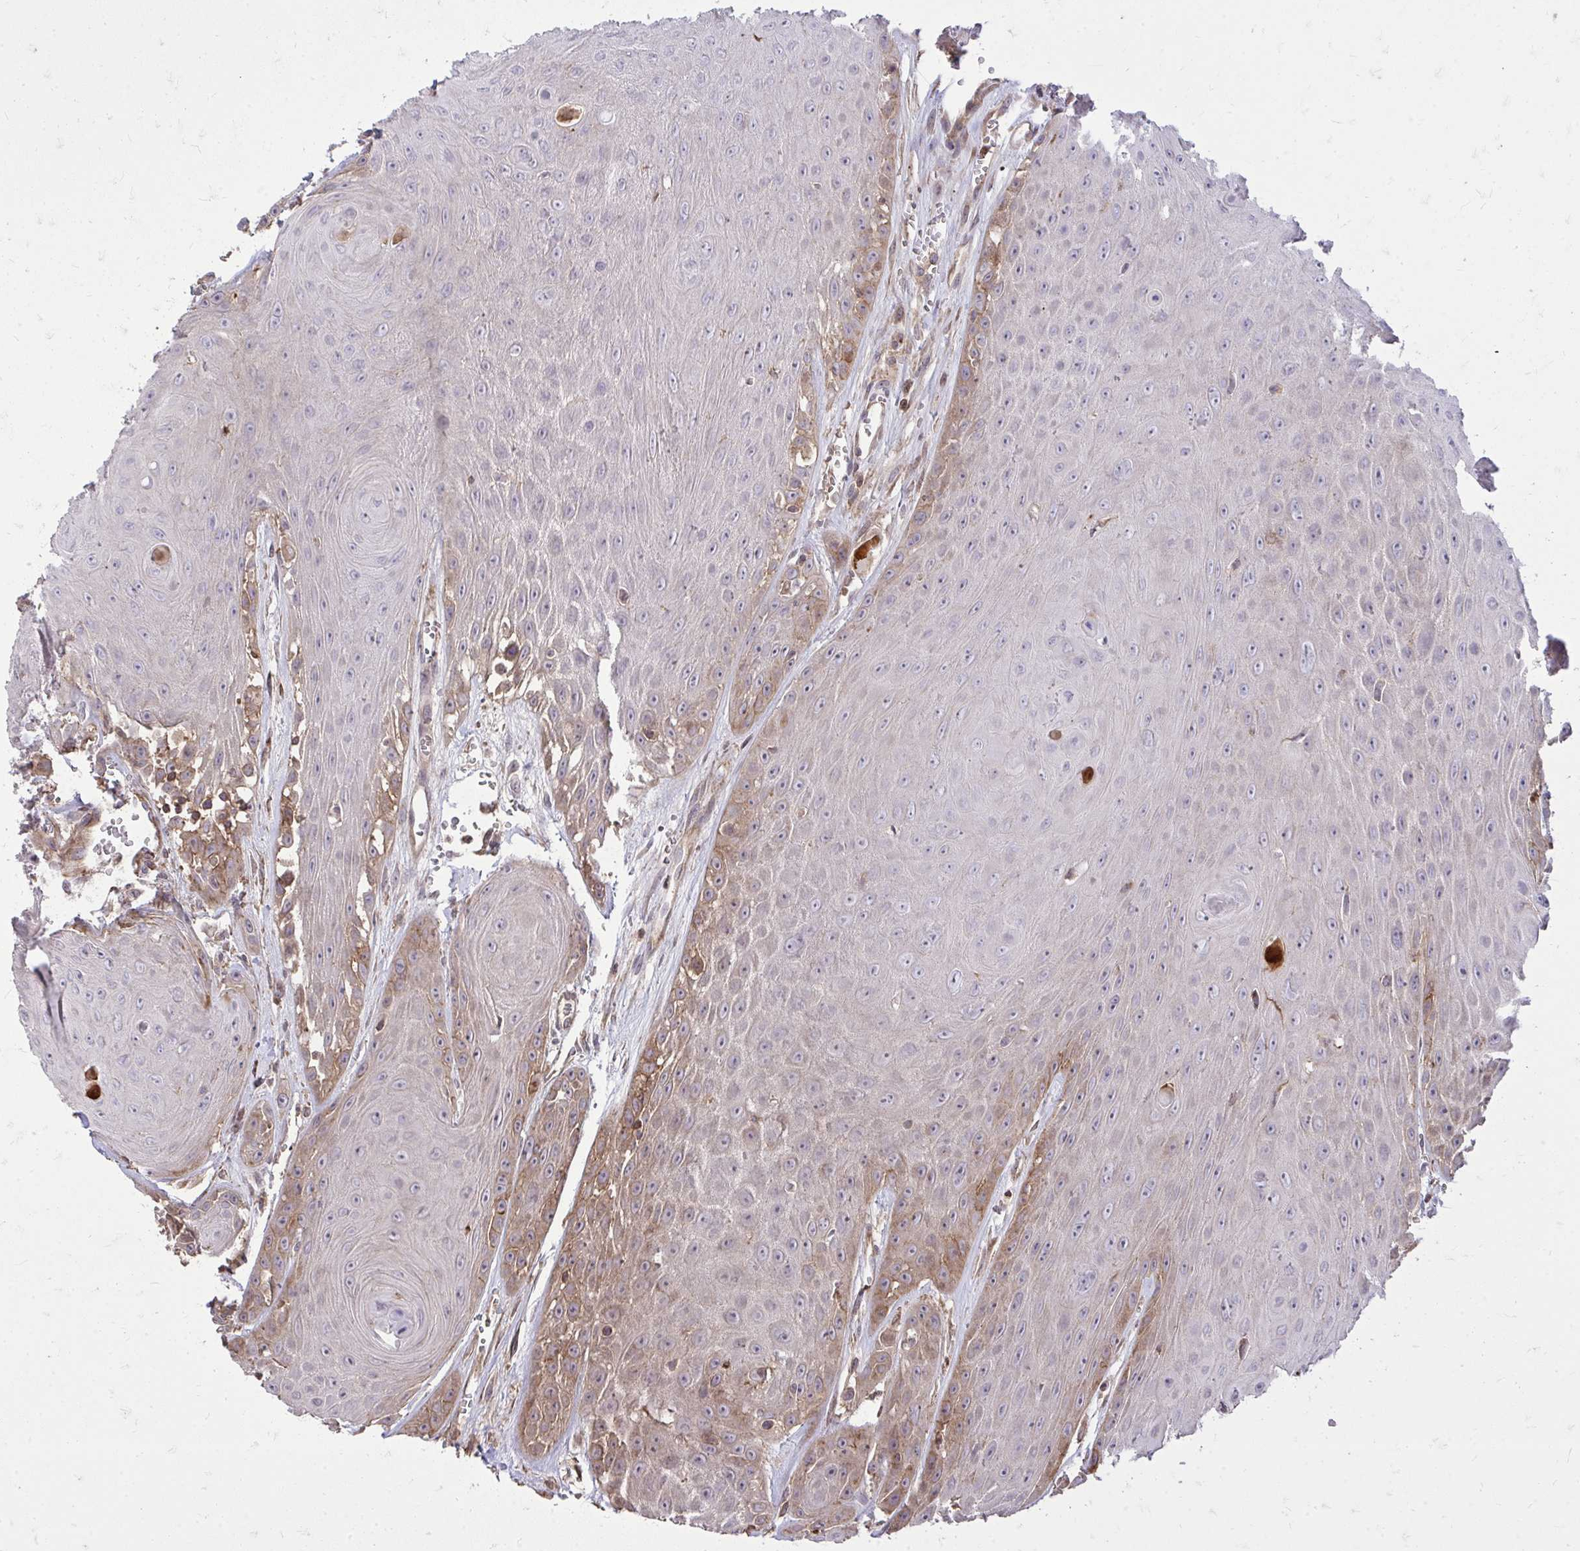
{"staining": {"intensity": "moderate", "quantity": "<25%", "location": "cytoplasmic/membranous"}, "tissue": "head and neck cancer", "cell_type": "Tumor cells", "image_type": "cancer", "snomed": [{"axis": "morphology", "description": "Squamous cell carcinoma, NOS"}, {"axis": "topography", "description": "Oral tissue"}, {"axis": "topography", "description": "Head-Neck"}], "caption": "A low amount of moderate cytoplasmic/membranous staining is appreciated in about <25% of tumor cells in head and neck squamous cell carcinoma tissue.", "gene": "SLC7A5", "patient": {"sex": "male", "age": 81}}